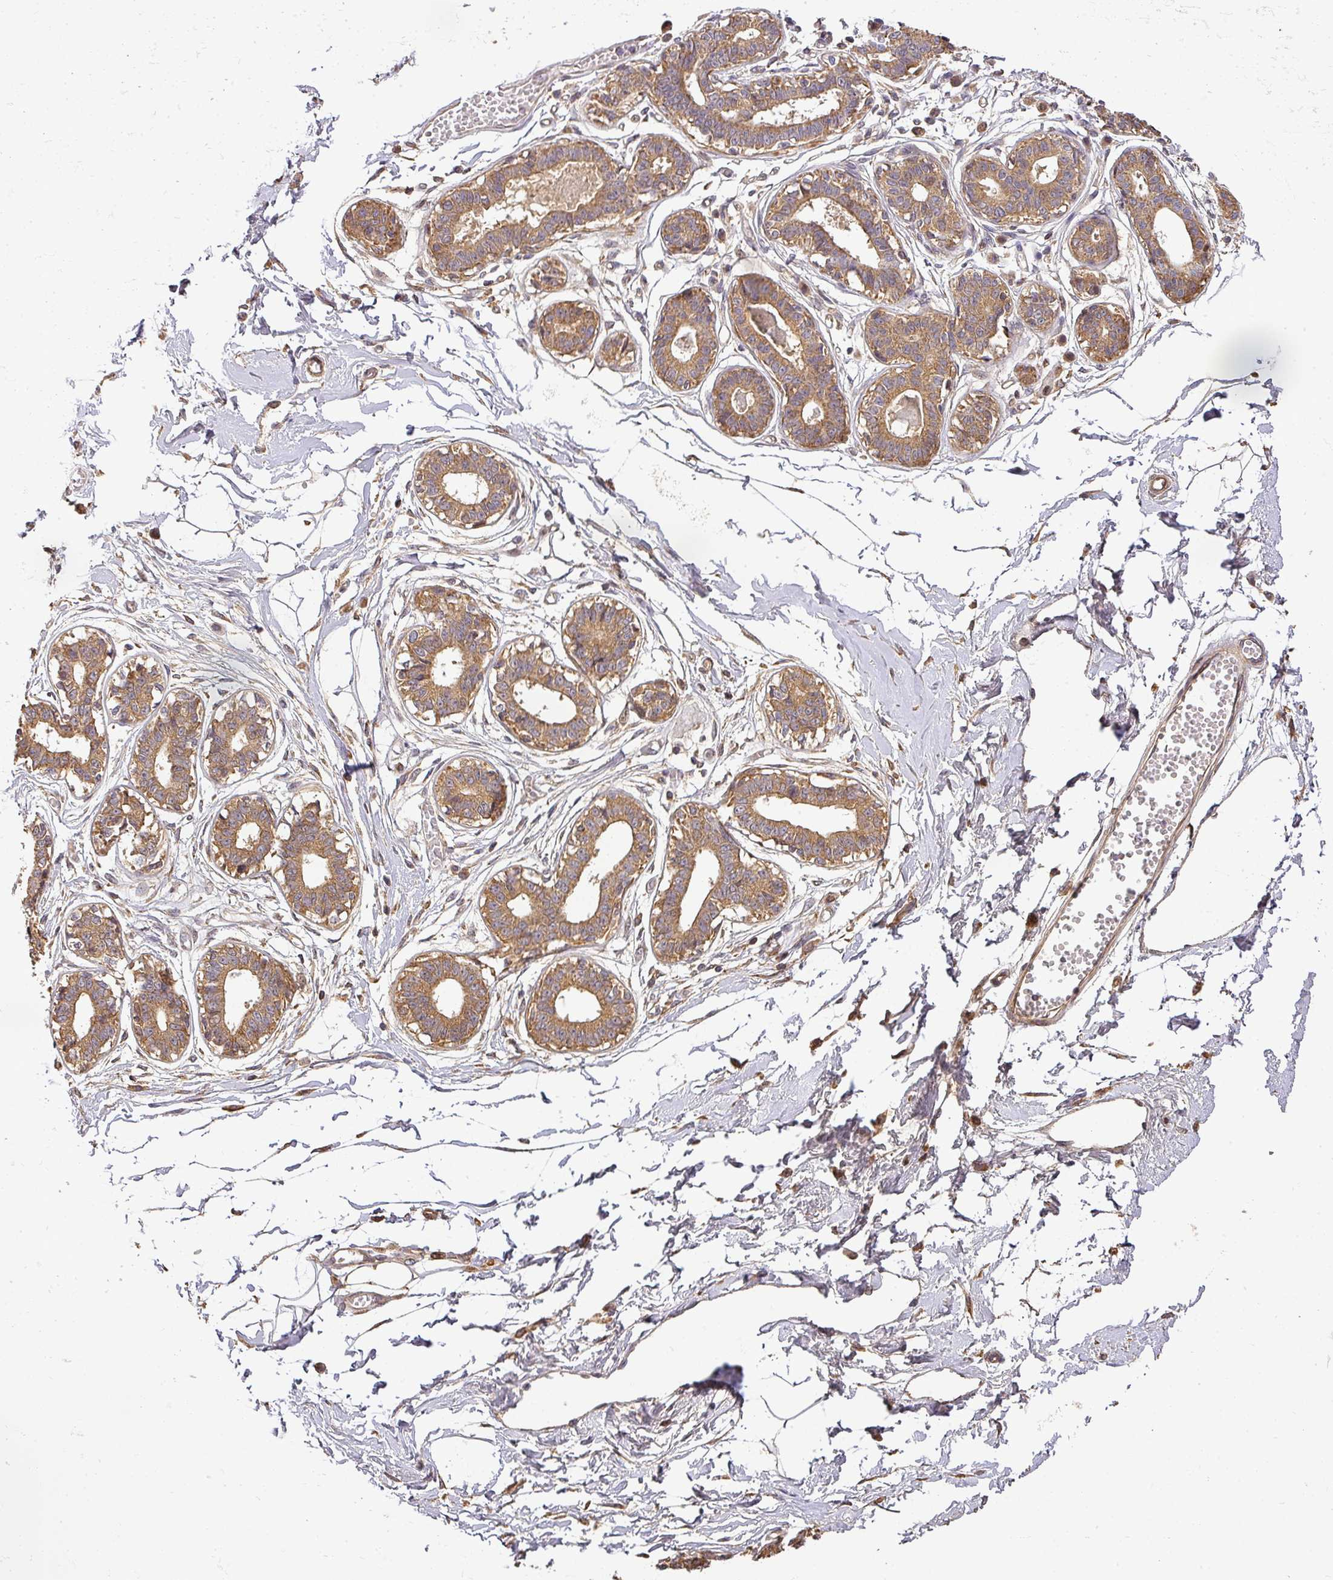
{"staining": {"intensity": "moderate", "quantity": ">75%", "location": "cytoplasmic/membranous"}, "tissue": "breast", "cell_type": "Adipocytes", "image_type": "normal", "snomed": [{"axis": "morphology", "description": "Normal tissue, NOS"}, {"axis": "topography", "description": "Breast"}], "caption": "Protein expression analysis of normal breast exhibits moderate cytoplasmic/membranous expression in about >75% of adipocytes.", "gene": "BPIFB3", "patient": {"sex": "female", "age": 45}}